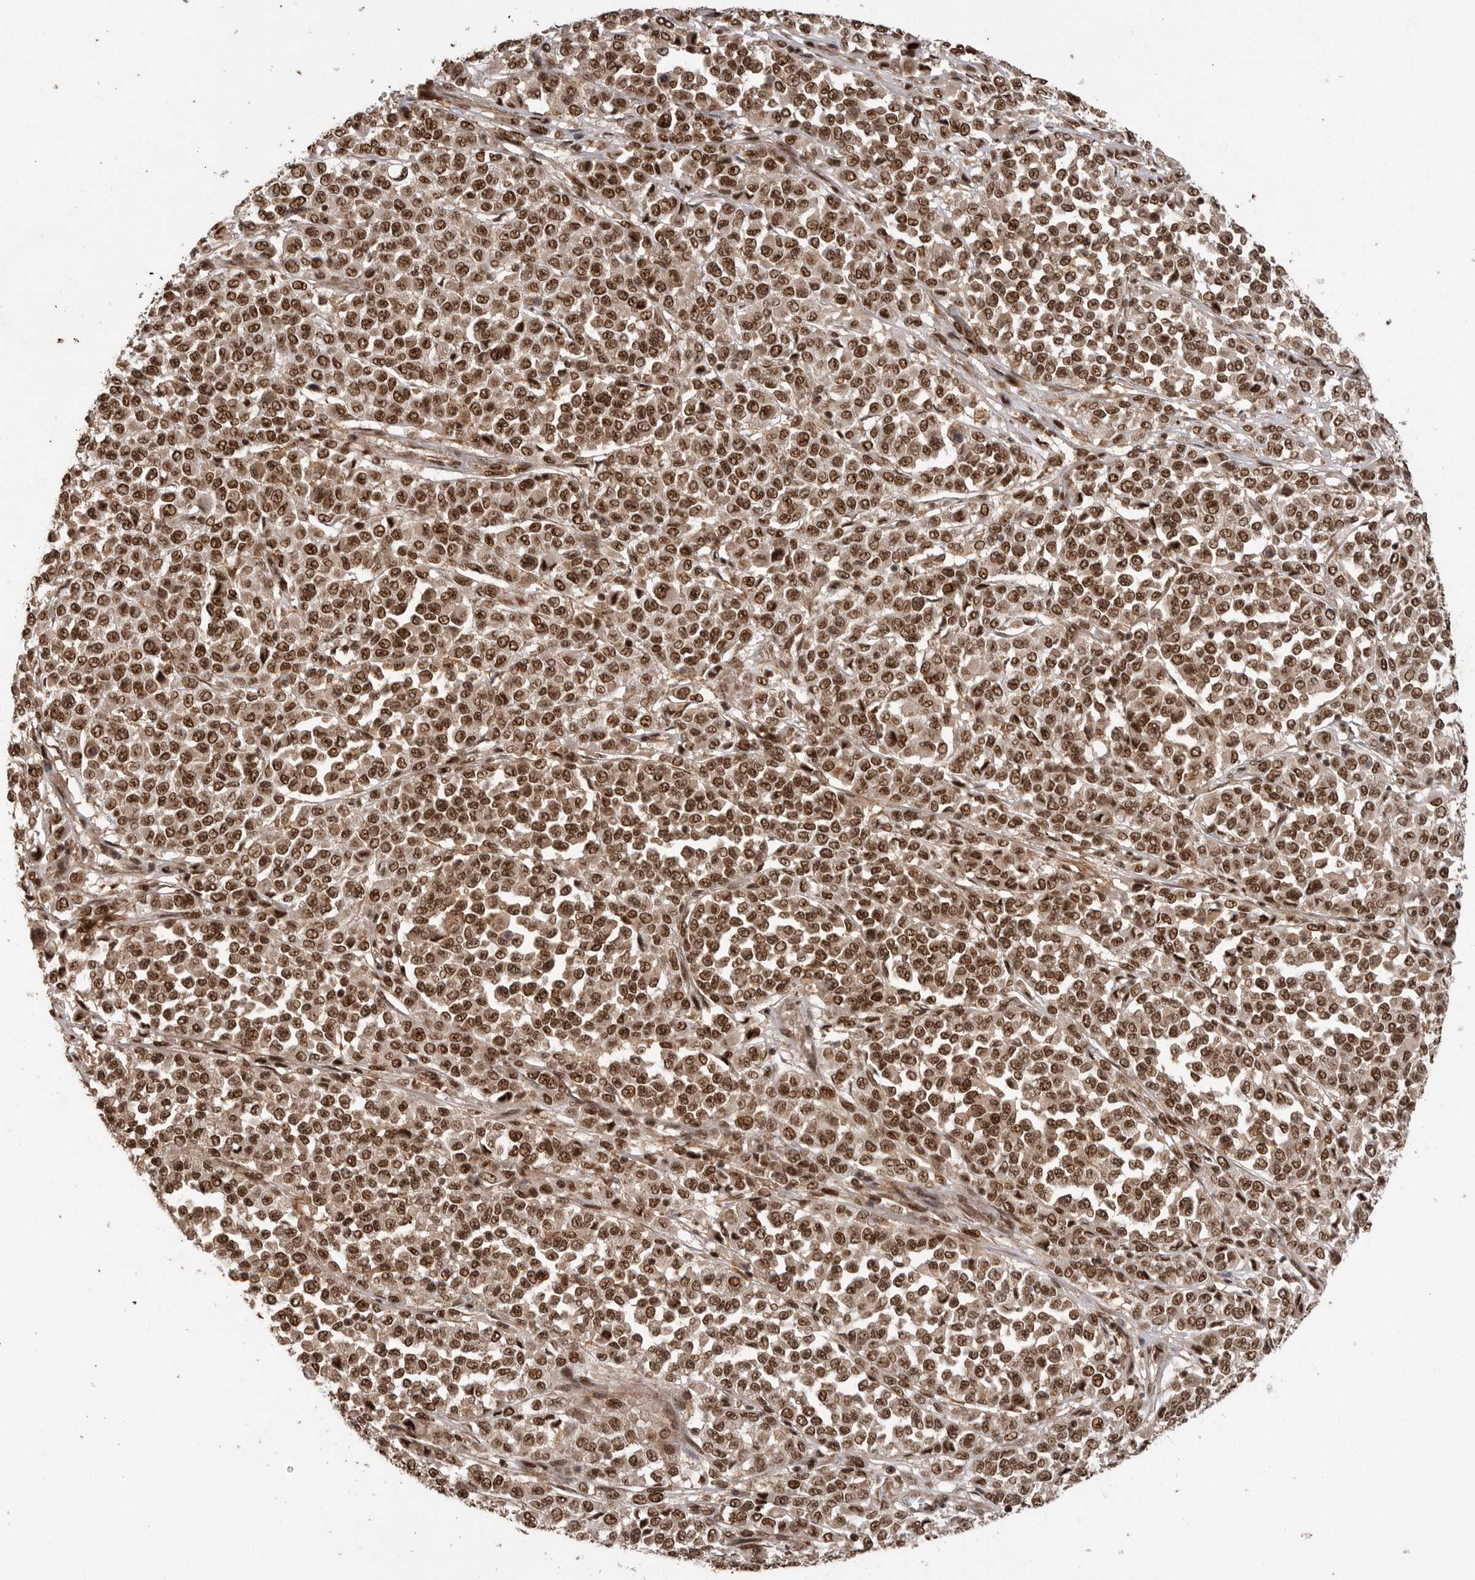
{"staining": {"intensity": "moderate", "quantity": ">75%", "location": "nuclear"}, "tissue": "melanoma", "cell_type": "Tumor cells", "image_type": "cancer", "snomed": [{"axis": "morphology", "description": "Malignant melanoma, Metastatic site"}, {"axis": "topography", "description": "Pancreas"}], "caption": "Malignant melanoma (metastatic site) stained with a brown dye exhibits moderate nuclear positive expression in approximately >75% of tumor cells.", "gene": "PPP1R8", "patient": {"sex": "female", "age": 30}}